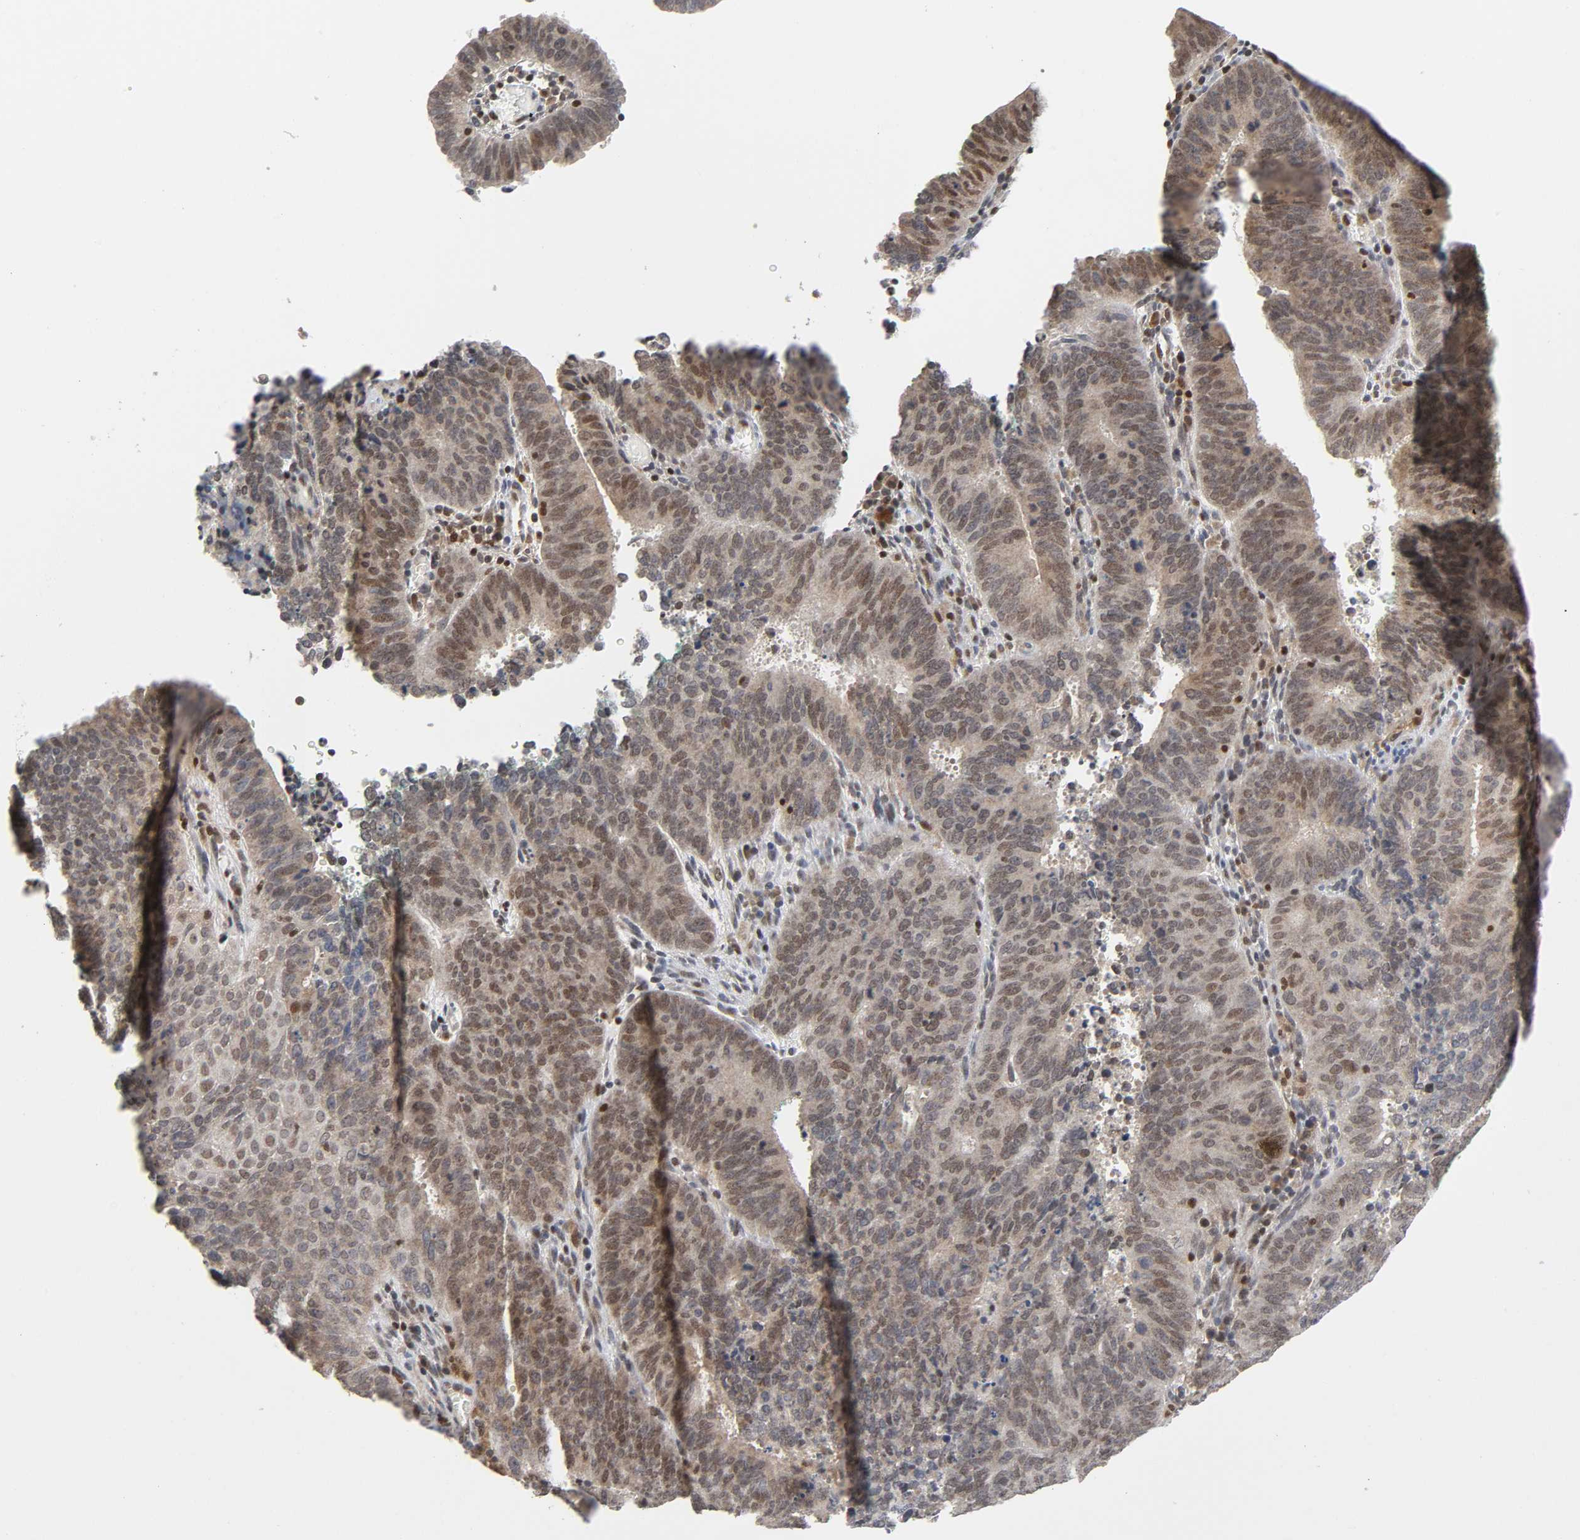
{"staining": {"intensity": "weak", "quantity": "25%-75%", "location": "cytoplasmic/membranous,nuclear"}, "tissue": "cervical cancer", "cell_type": "Tumor cells", "image_type": "cancer", "snomed": [{"axis": "morphology", "description": "Adenocarcinoma, NOS"}, {"axis": "topography", "description": "Cervix"}], "caption": "This histopathology image shows immunohistochemistry staining of human cervical cancer (adenocarcinoma), with low weak cytoplasmic/membranous and nuclear positivity in about 25%-75% of tumor cells.", "gene": "KAT2B", "patient": {"sex": "female", "age": 44}}